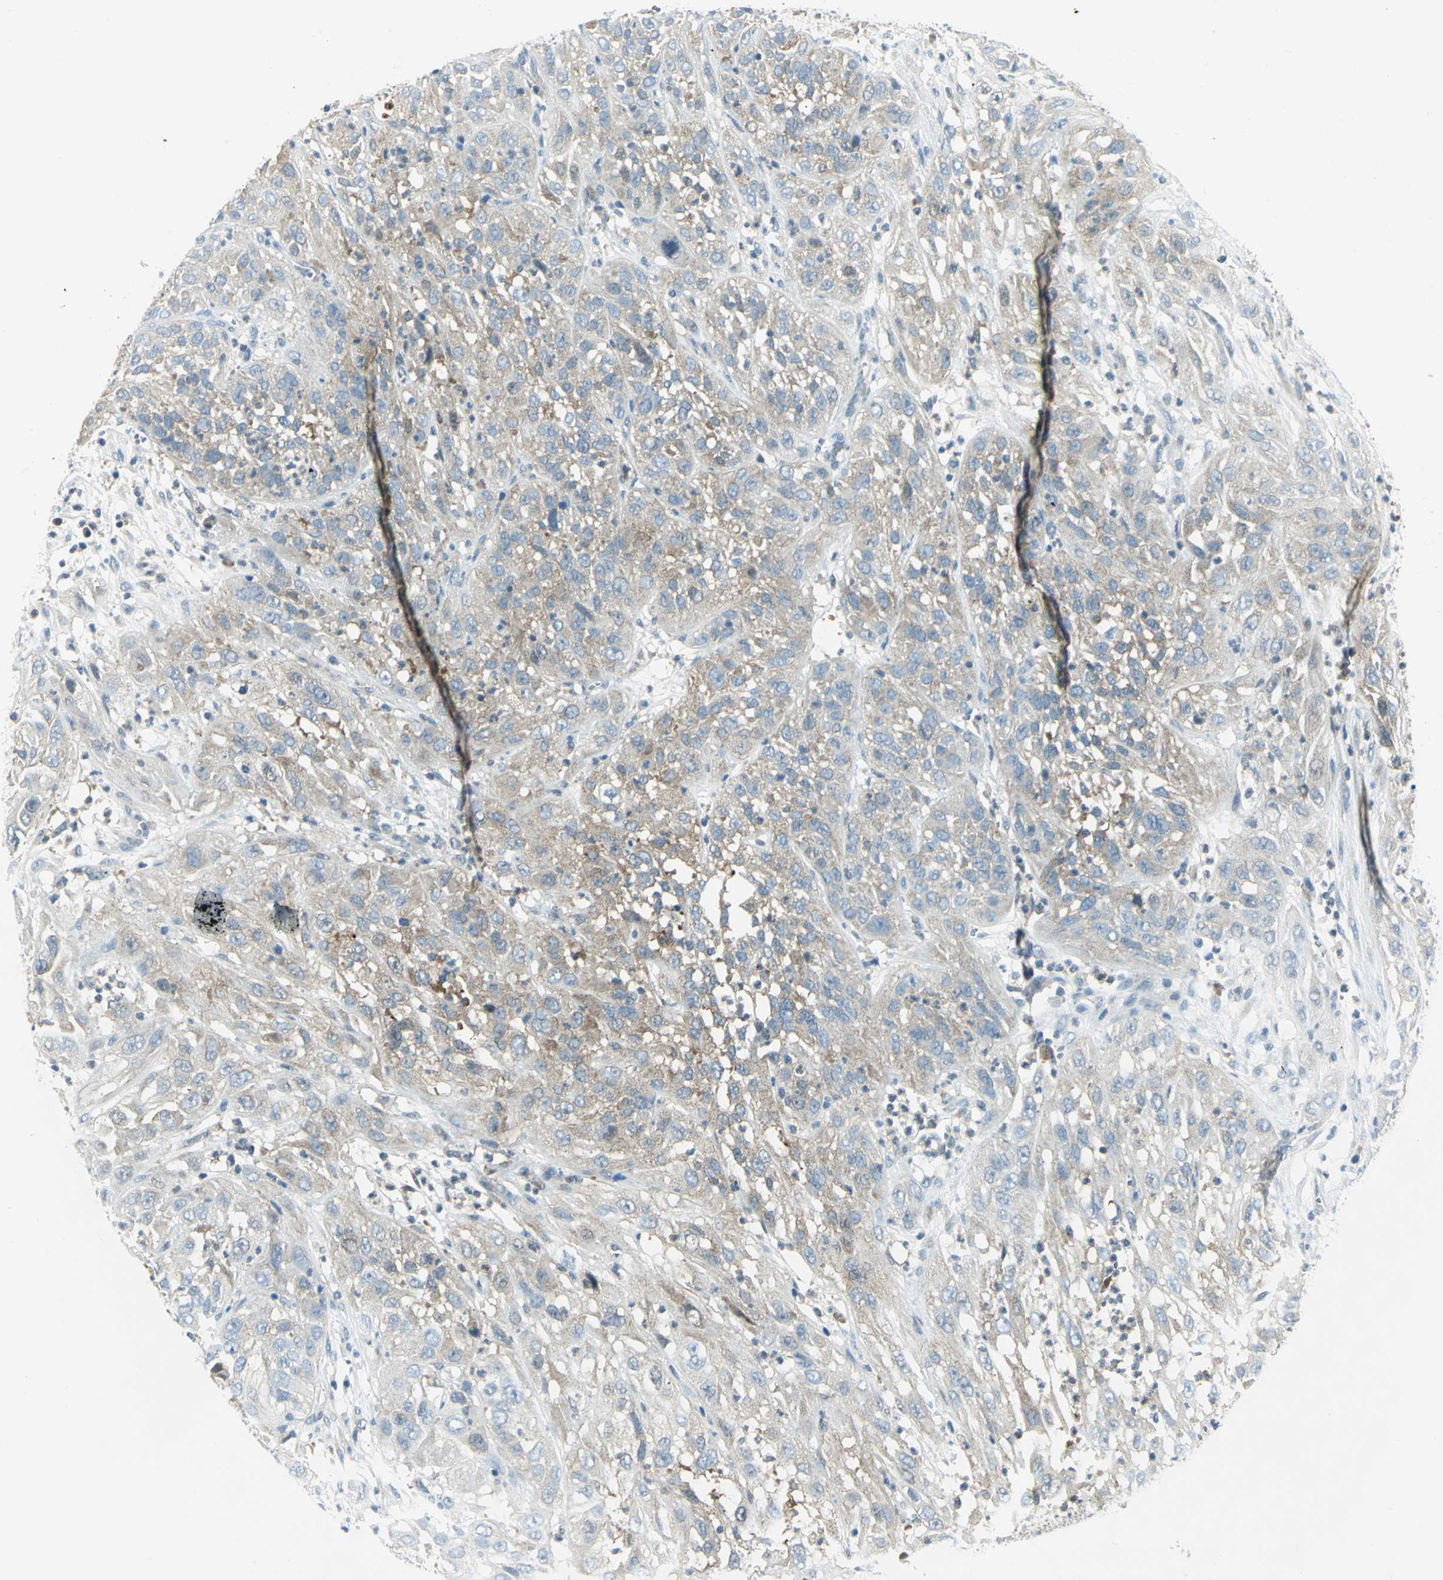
{"staining": {"intensity": "weak", "quantity": "25%-75%", "location": "cytoplasmic/membranous"}, "tissue": "cervical cancer", "cell_type": "Tumor cells", "image_type": "cancer", "snomed": [{"axis": "morphology", "description": "Squamous cell carcinoma, NOS"}, {"axis": "topography", "description": "Cervix"}], "caption": "High-power microscopy captured an immunohistochemistry histopathology image of cervical squamous cell carcinoma, revealing weak cytoplasmic/membranous positivity in about 25%-75% of tumor cells. The staining was performed using DAB (3,3'-diaminobenzidine) to visualize the protein expression in brown, while the nuclei were stained in blue with hematoxylin (Magnification: 20x).", "gene": "ALDOA", "patient": {"sex": "female", "age": 32}}